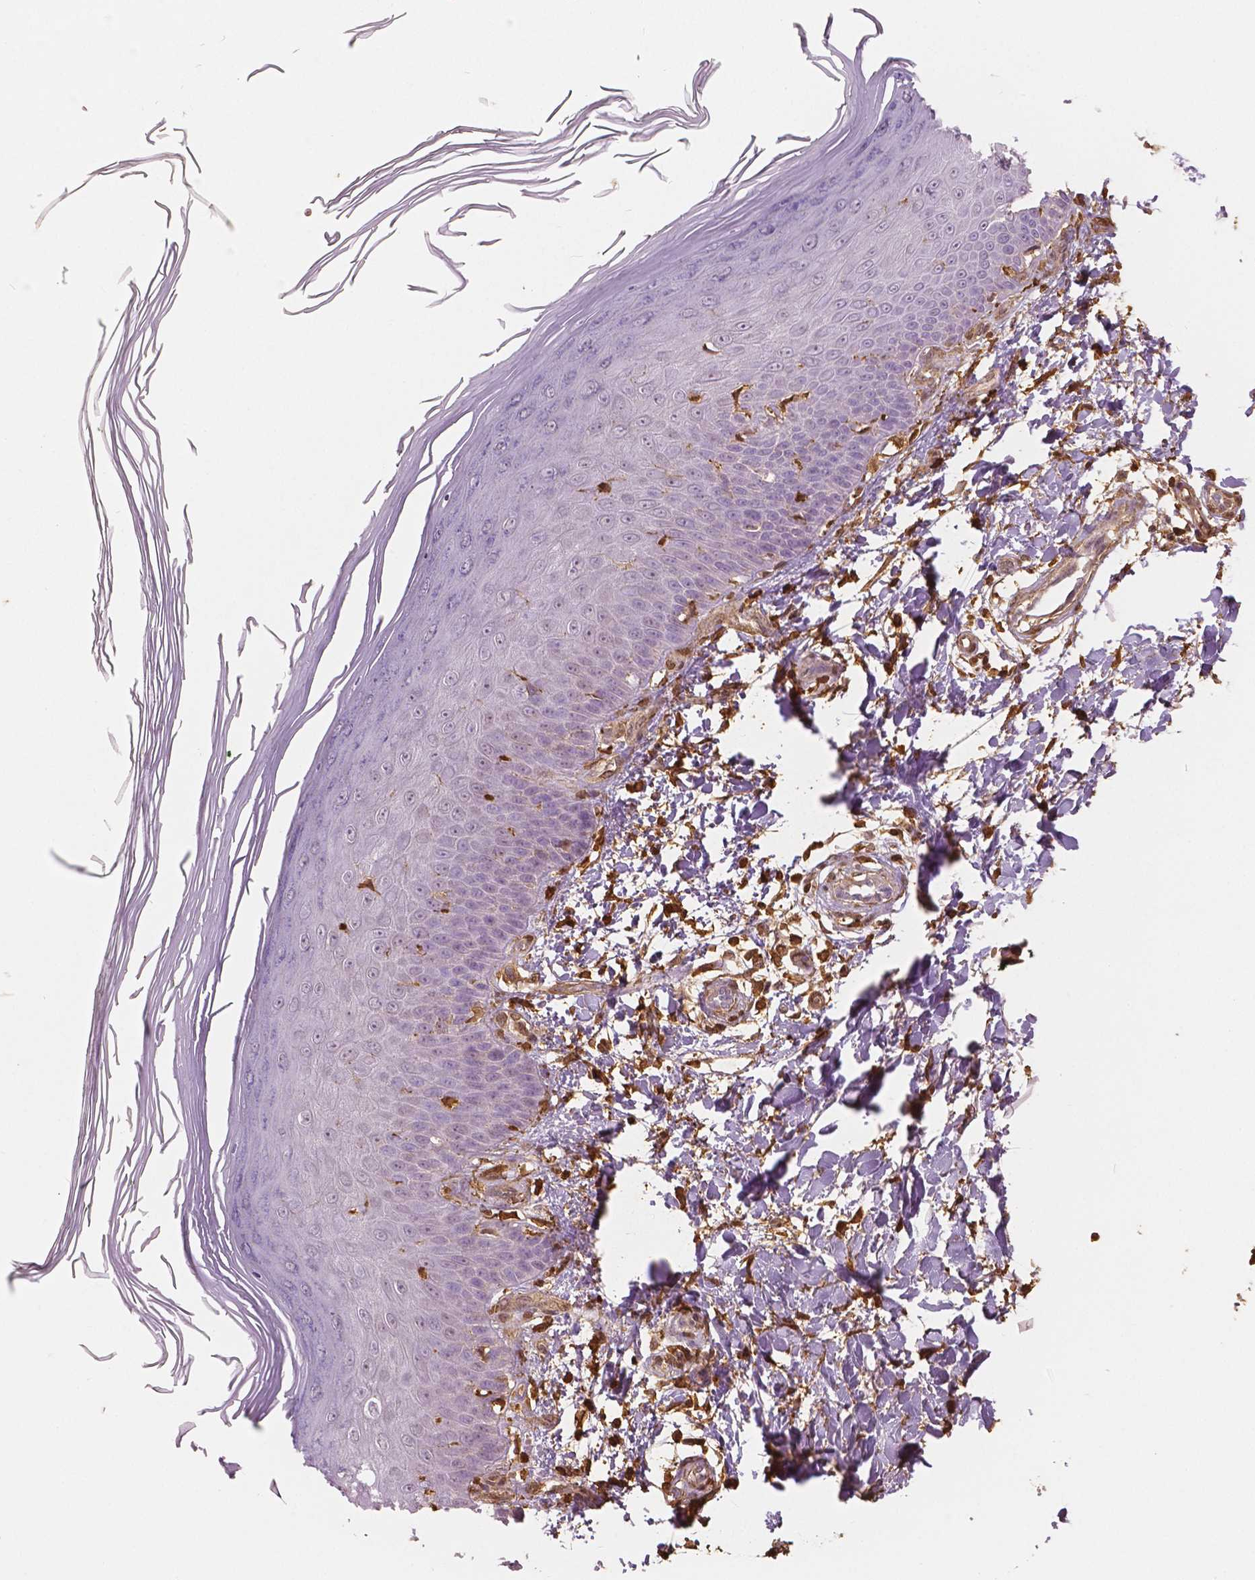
{"staining": {"intensity": "negative", "quantity": "none", "location": "none"}, "tissue": "skin", "cell_type": "Fibroblasts", "image_type": "normal", "snomed": [{"axis": "morphology", "description": "Normal tissue, NOS"}, {"axis": "topography", "description": "Skin"}], "caption": "High power microscopy histopathology image of an immunohistochemistry histopathology image of unremarkable skin, revealing no significant expression in fibroblasts. (Stains: DAB (3,3'-diaminobenzidine) IHC with hematoxylin counter stain, Microscopy: brightfield microscopy at high magnification).", "gene": "S100A4", "patient": {"sex": "female", "age": 62}}